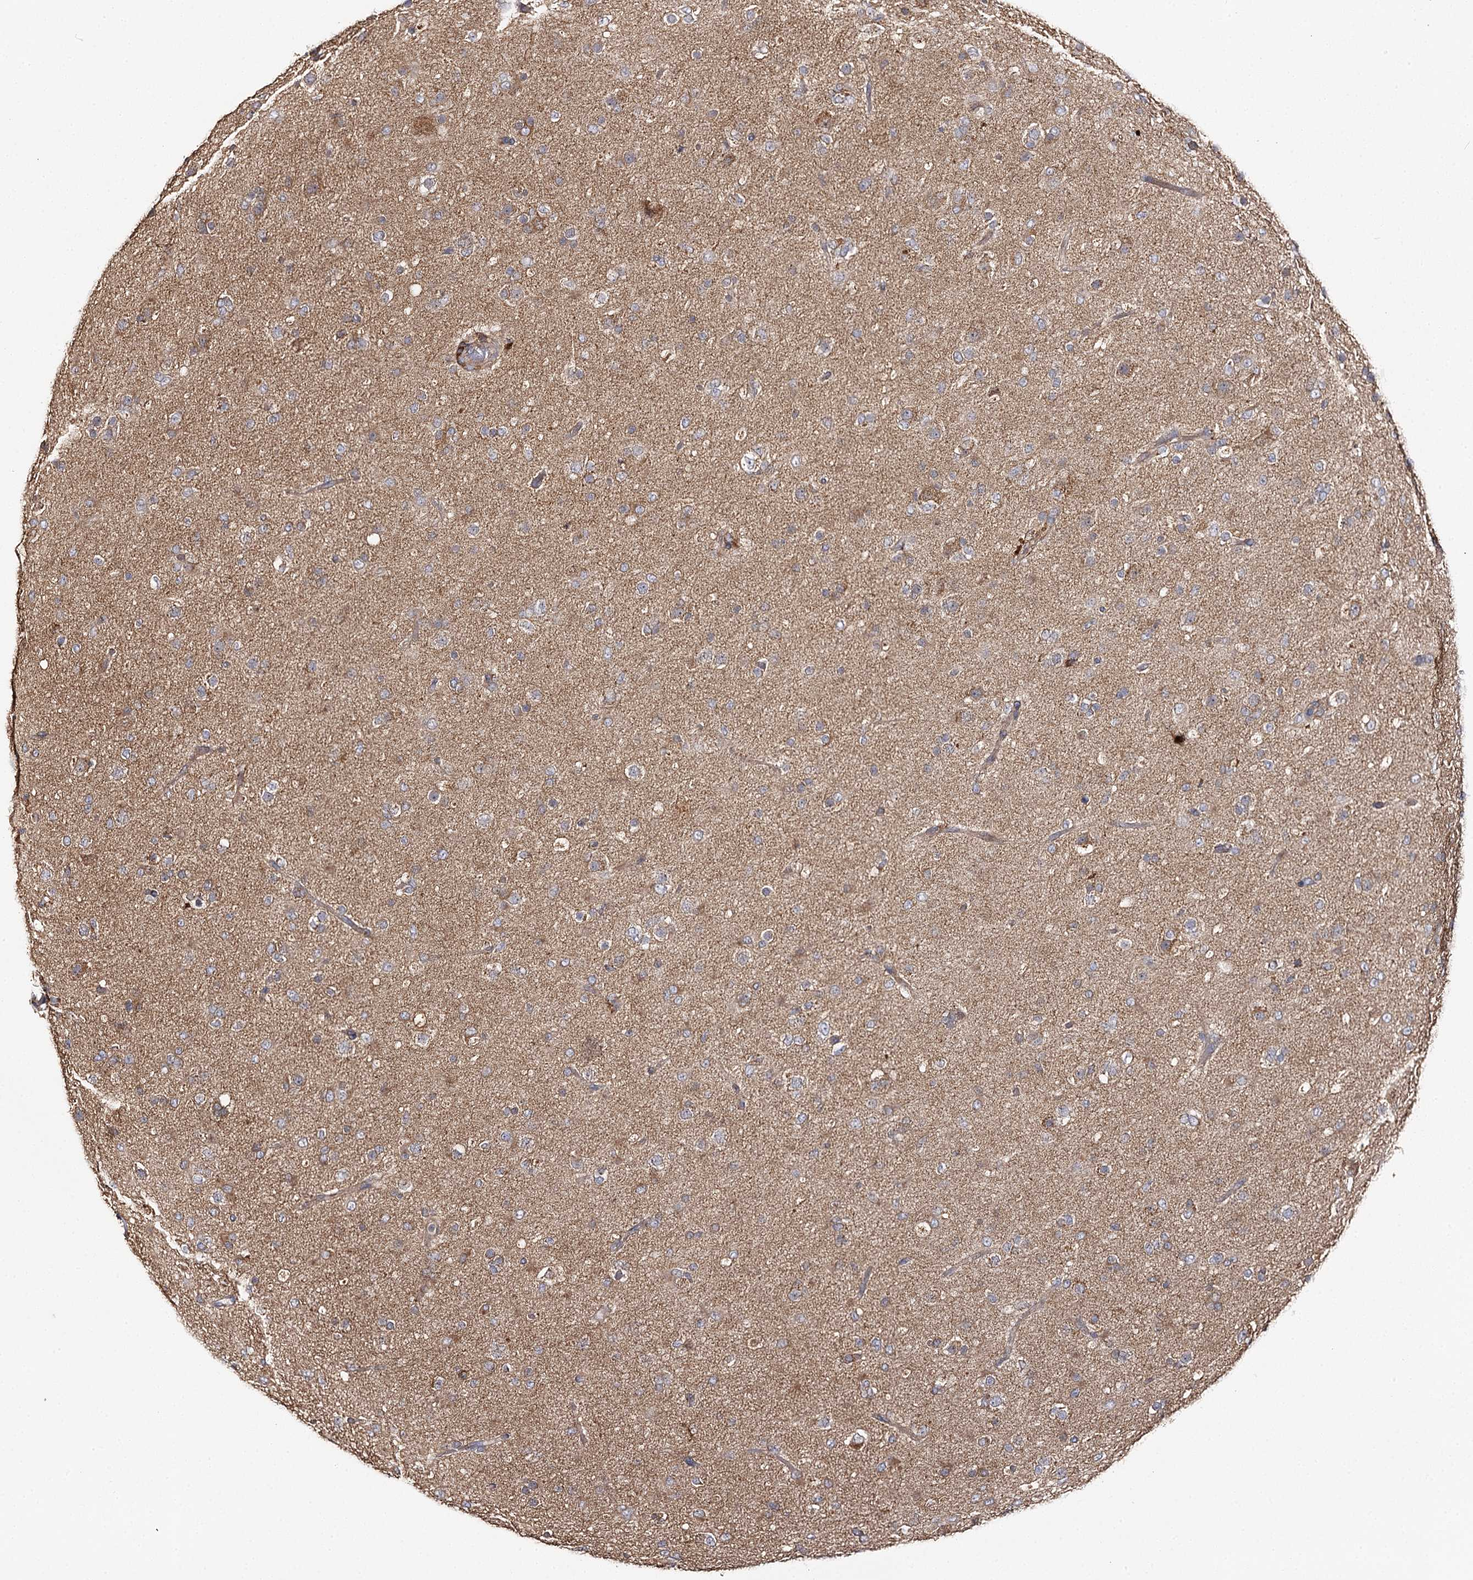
{"staining": {"intensity": "weak", "quantity": "25%-75%", "location": "cytoplasmic/membranous"}, "tissue": "glioma", "cell_type": "Tumor cells", "image_type": "cancer", "snomed": [{"axis": "morphology", "description": "Glioma, malignant, Low grade"}, {"axis": "topography", "description": "Brain"}], "caption": "Protein staining by immunohistochemistry reveals weak cytoplasmic/membranous expression in about 25%-75% of tumor cells in malignant low-grade glioma. The staining was performed using DAB to visualize the protein expression in brown, while the nuclei were stained in blue with hematoxylin (Magnification: 20x).", "gene": "SEC24B", "patient": {"sex": "male", "age": 65}}